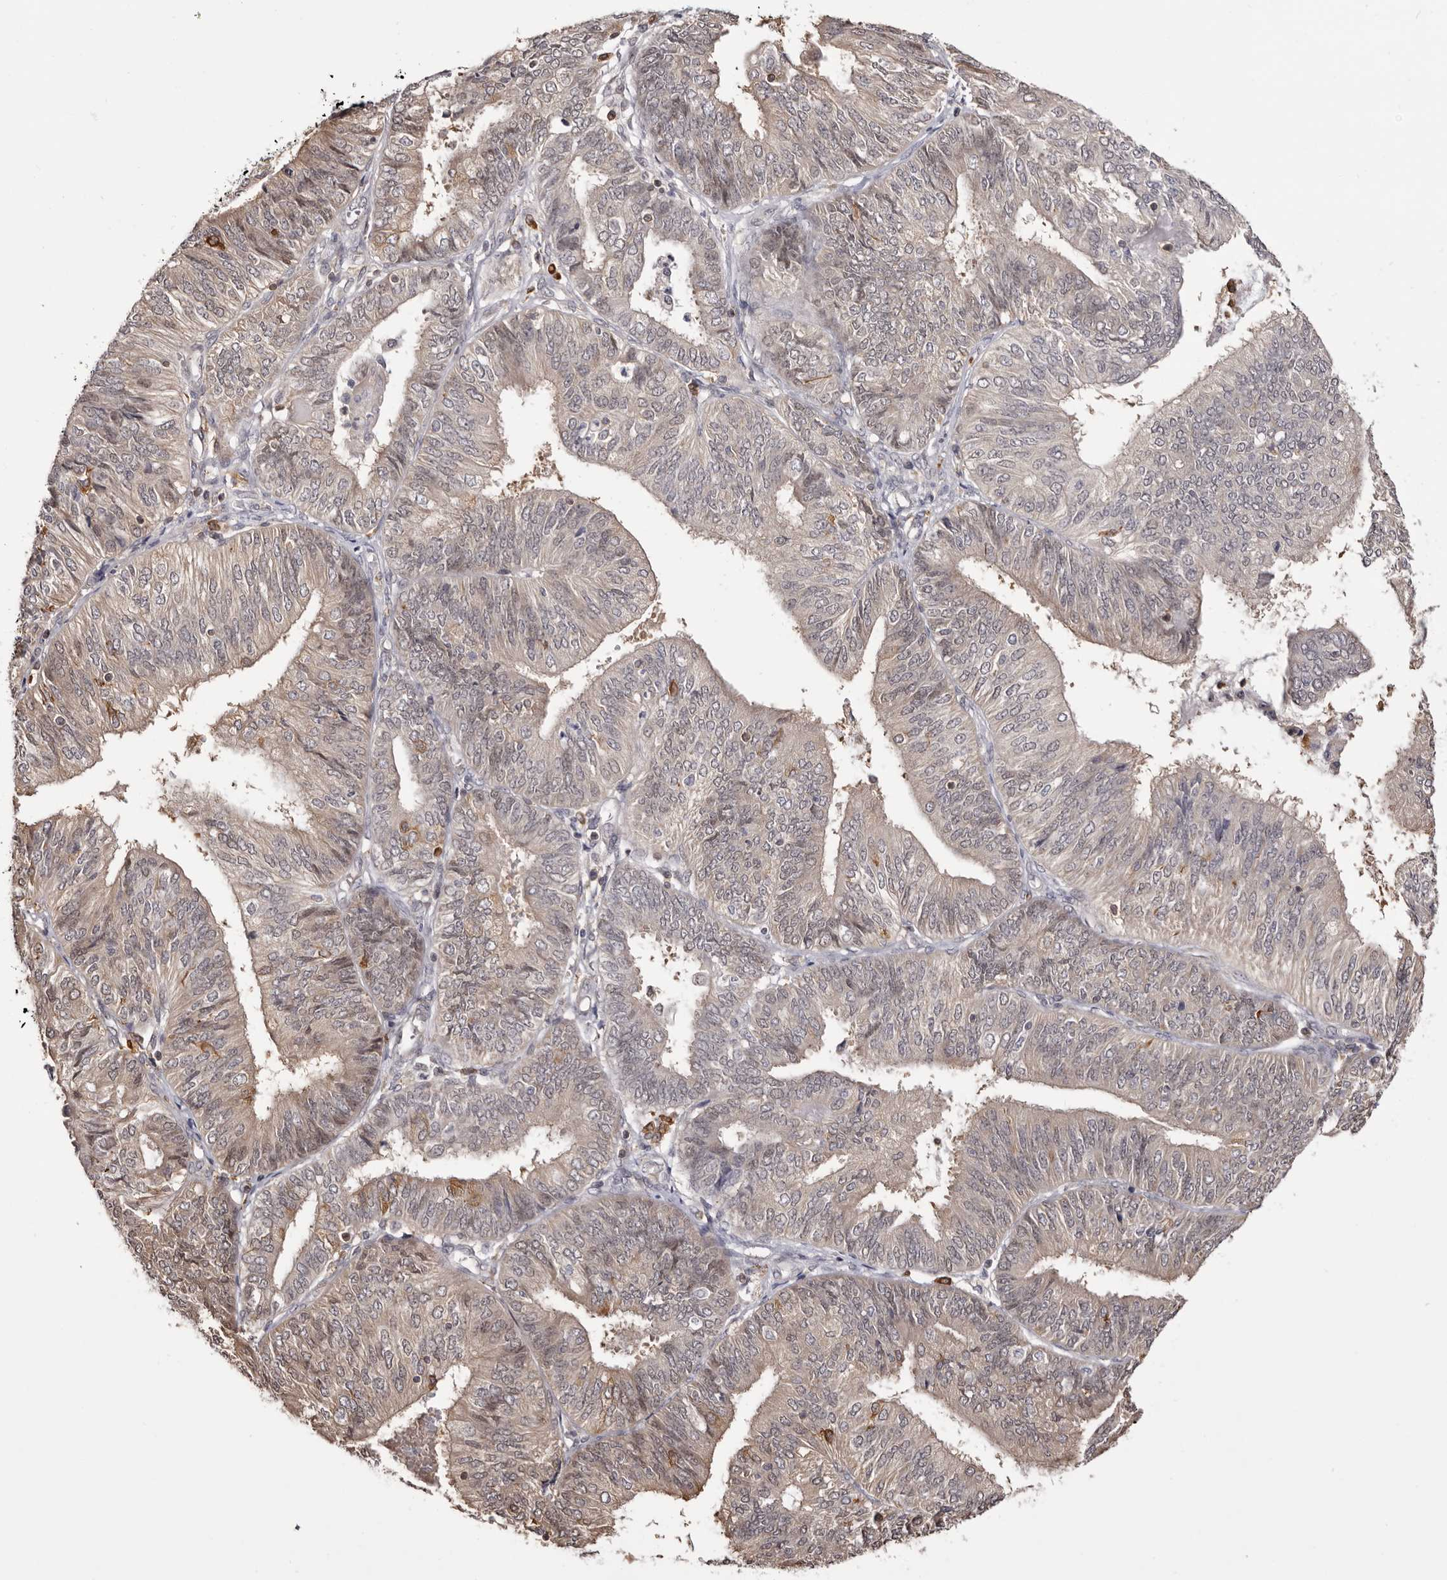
{"staining": {"intensity": "weak", "quantity": "<25%", "location": "cytoplasmic/membranous"}, "tissue": "endometrial cancer", "cell_type": "Tumor cells", "image_type": "cancer", "snomed": [{"axis": "morphology", "description": "Adenocarcinoma, NOS"}, {"axis": "topography", "description": "Endometrium"}], "caption": "A histopathology image of human endometrial adenocarcinoma is negative for staining in tumor cells. The staining was performed using DAB to visualize the protein expression in brown, while the nuclei were stained in blue with hematoxylin (Magnification: 20x).", "gene": "TNNI1", "patient": {"sex": "female", "age": 58}}